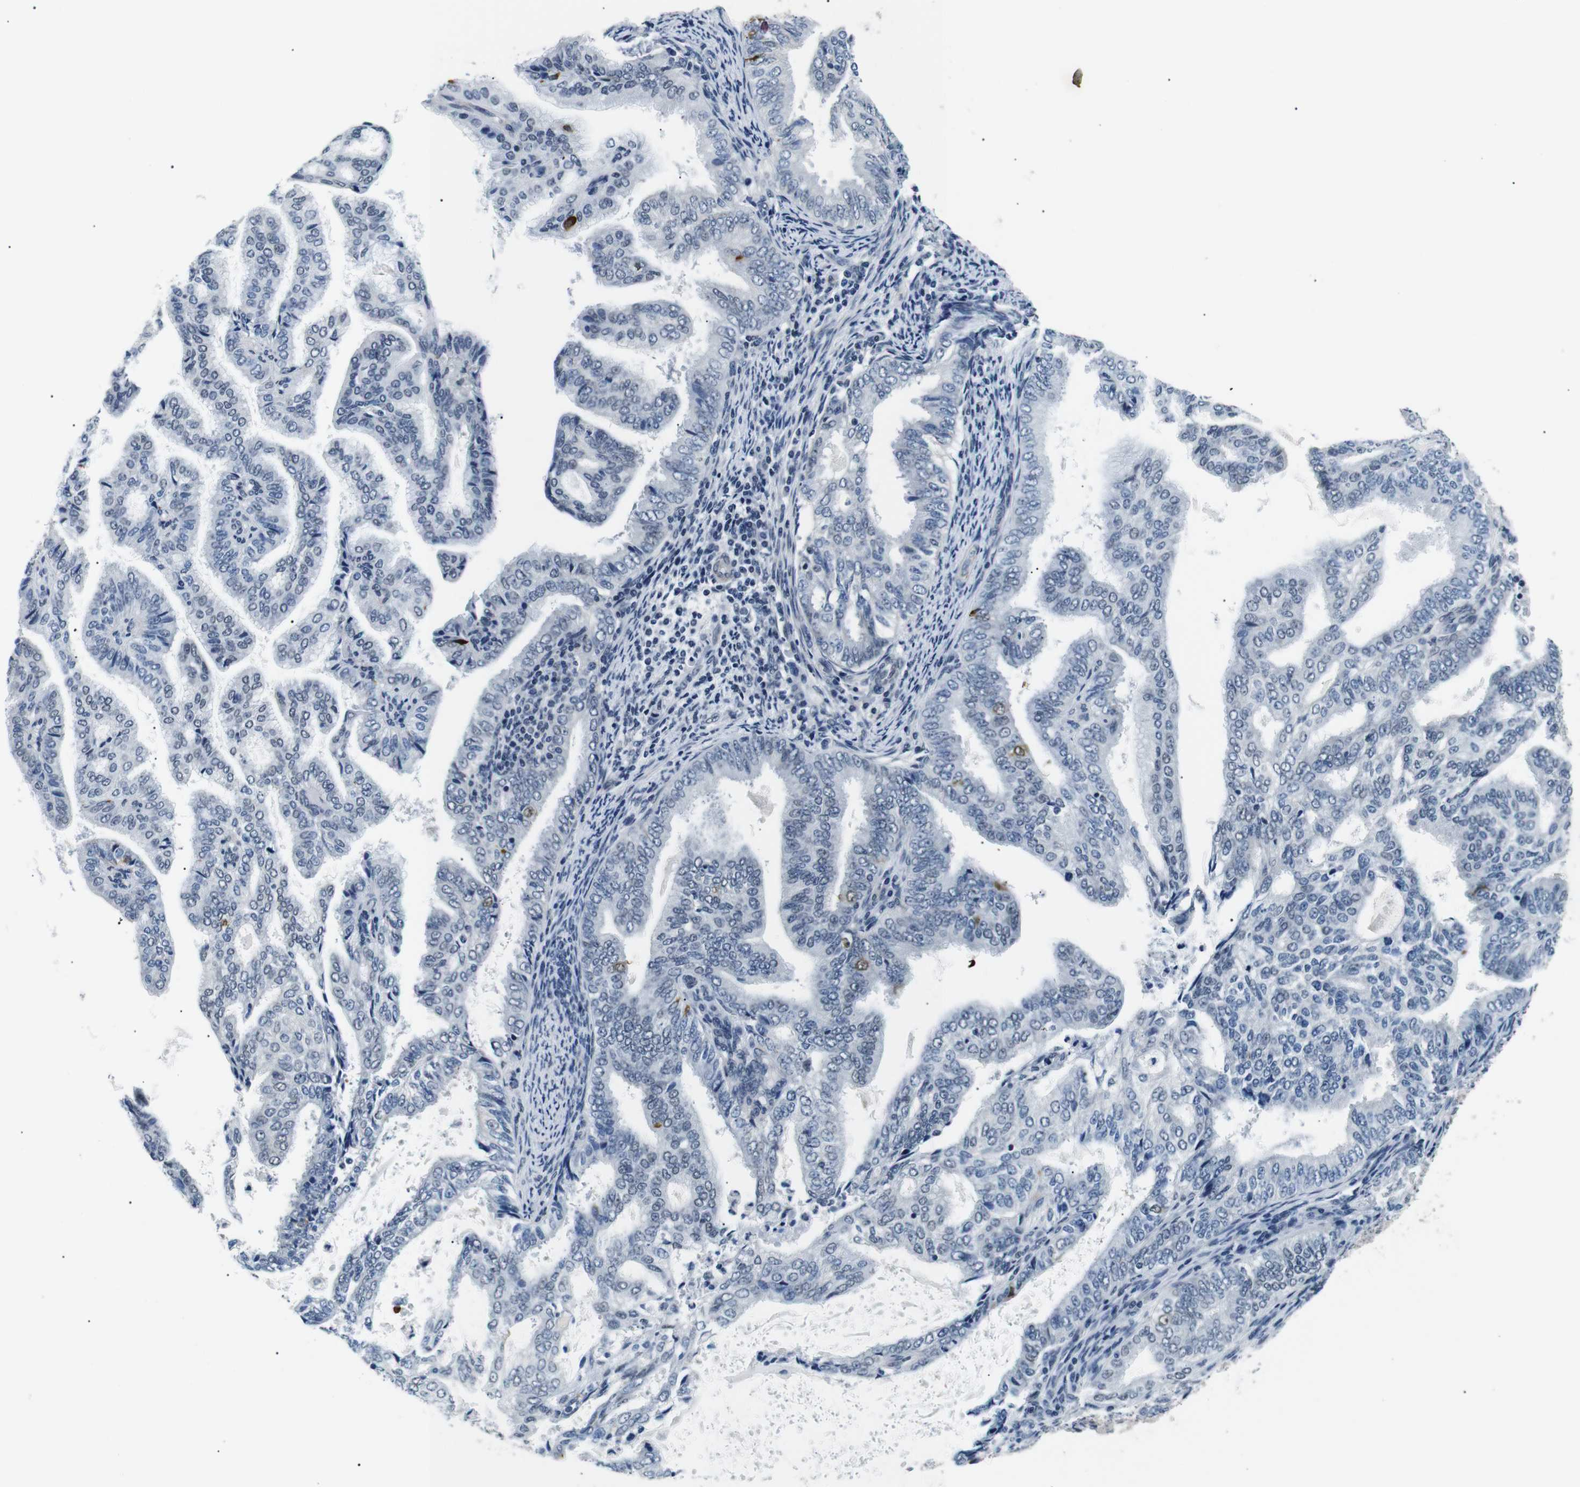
{"staining": {"intensity": "negative", "quantity": "none", "location": "none"}, "tissue": "endometrial cancer", "cell_type": "Tumor cells", "image_type": "cancer", "snomed": [{"axis": "morphology", "description": "Adenocarcinoma, NOS"}, {"axis": "topography", "description": "Endometrium"}], "caption": "Immunohistochemical staining of human endometrial cancer (adenocarcinoma) demonstrates no significant positivity in tumor cells.", "gene": "TAFA1", "patient": {"sex": "female", "age": 58}}